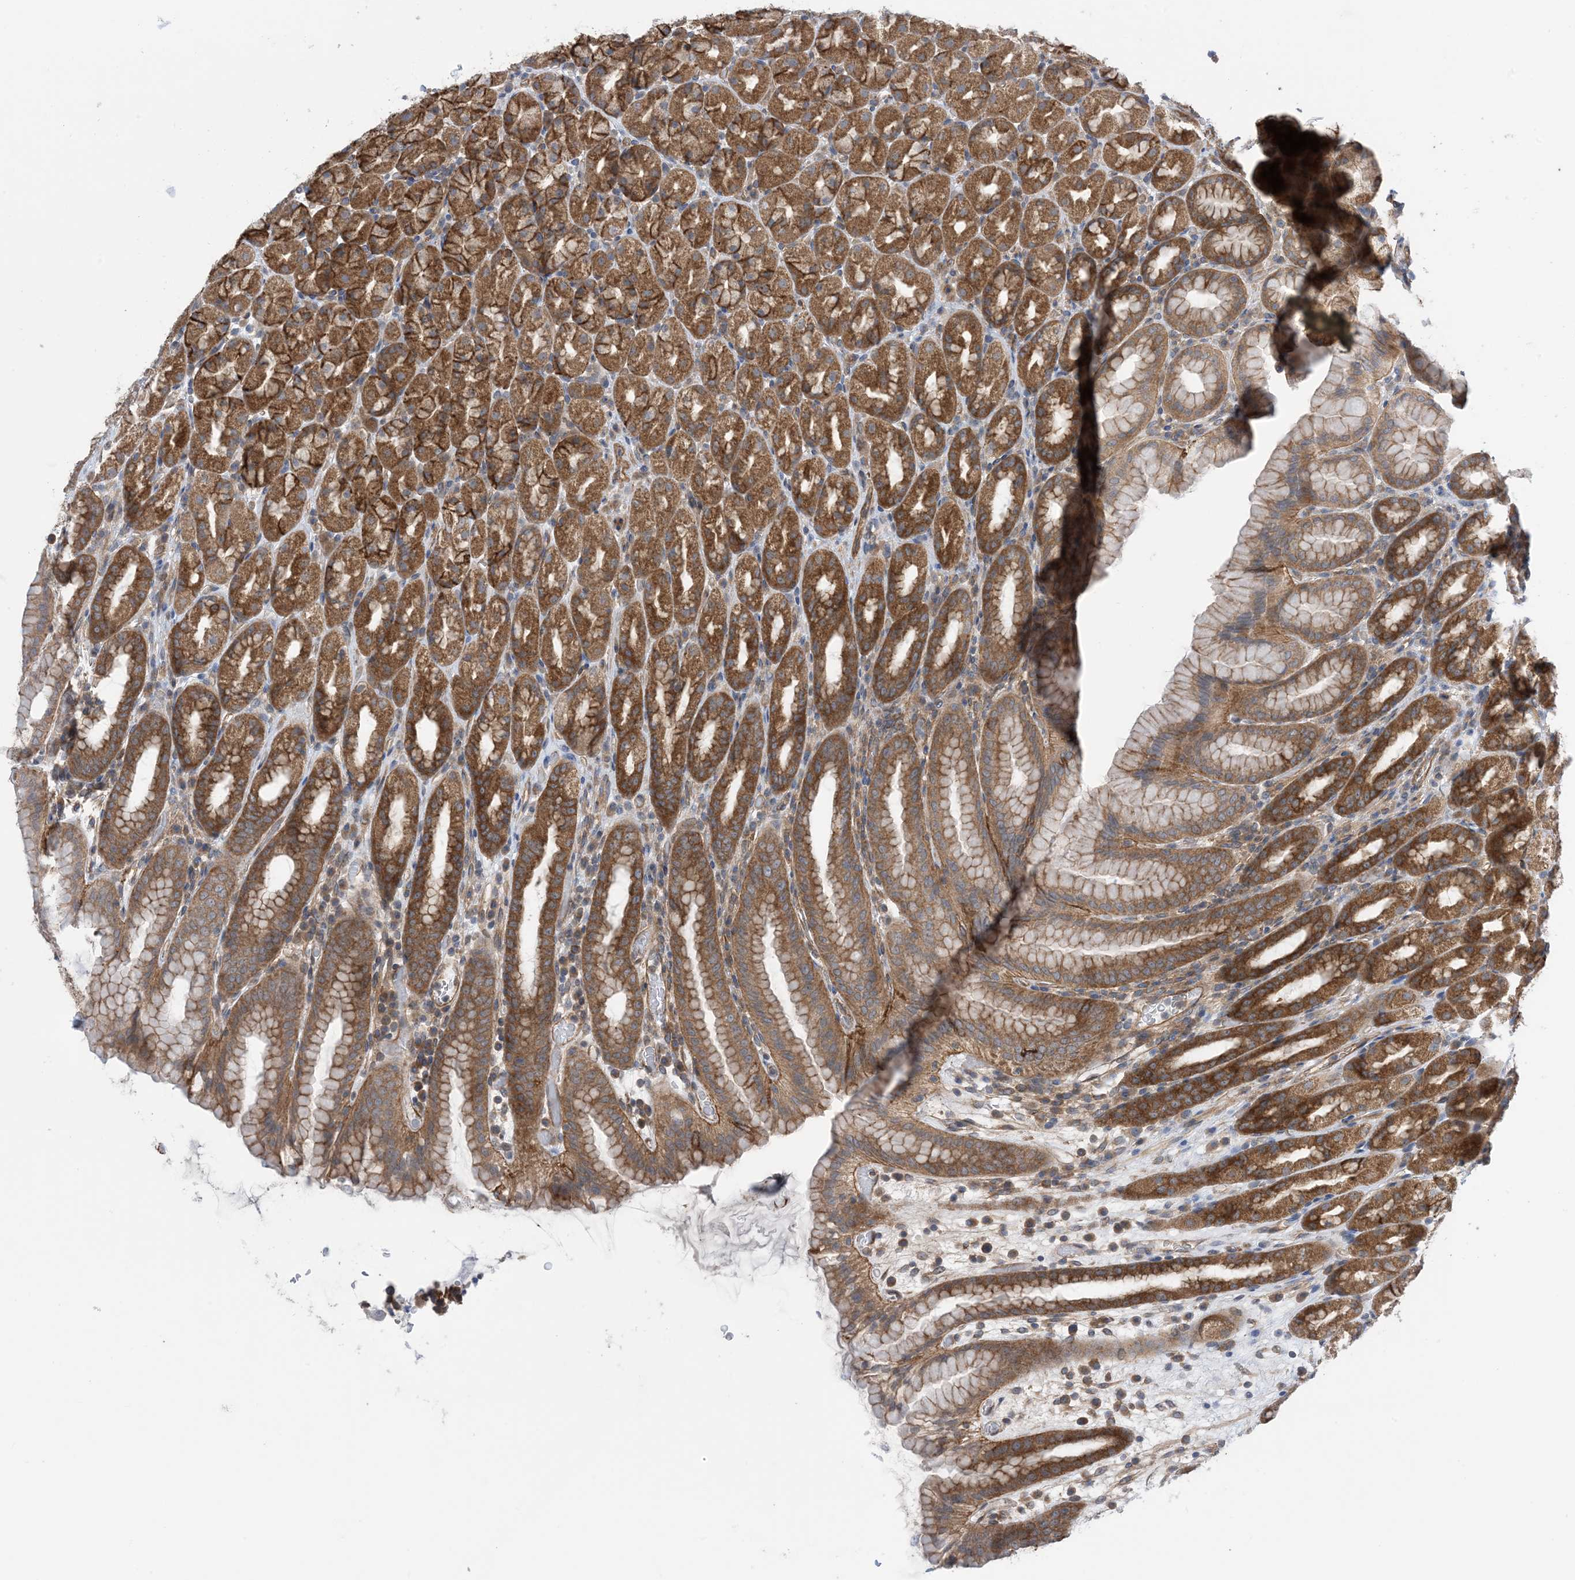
{"staining": {"intensity": "strong", "quantity": ">75%", "location": "cytoplasmic/membranous"}, "tissue": "stomach", "cell_type": "Glandular cells", "image_type": "normal", "snomed": [{"axis": "morphology", "description": "Normal tissue, NOS"}, {"axis": "topography", "description": "Stomach, upper"}], "caption": "Immunohistochemical staining of unremarkable human stomach displays >75% levels of strong cytoplasmic/membranous protein positivity in about >75% of glandular cells.", "gene": "EHBP1", "patient": {"sex": "male", "age": 68}}